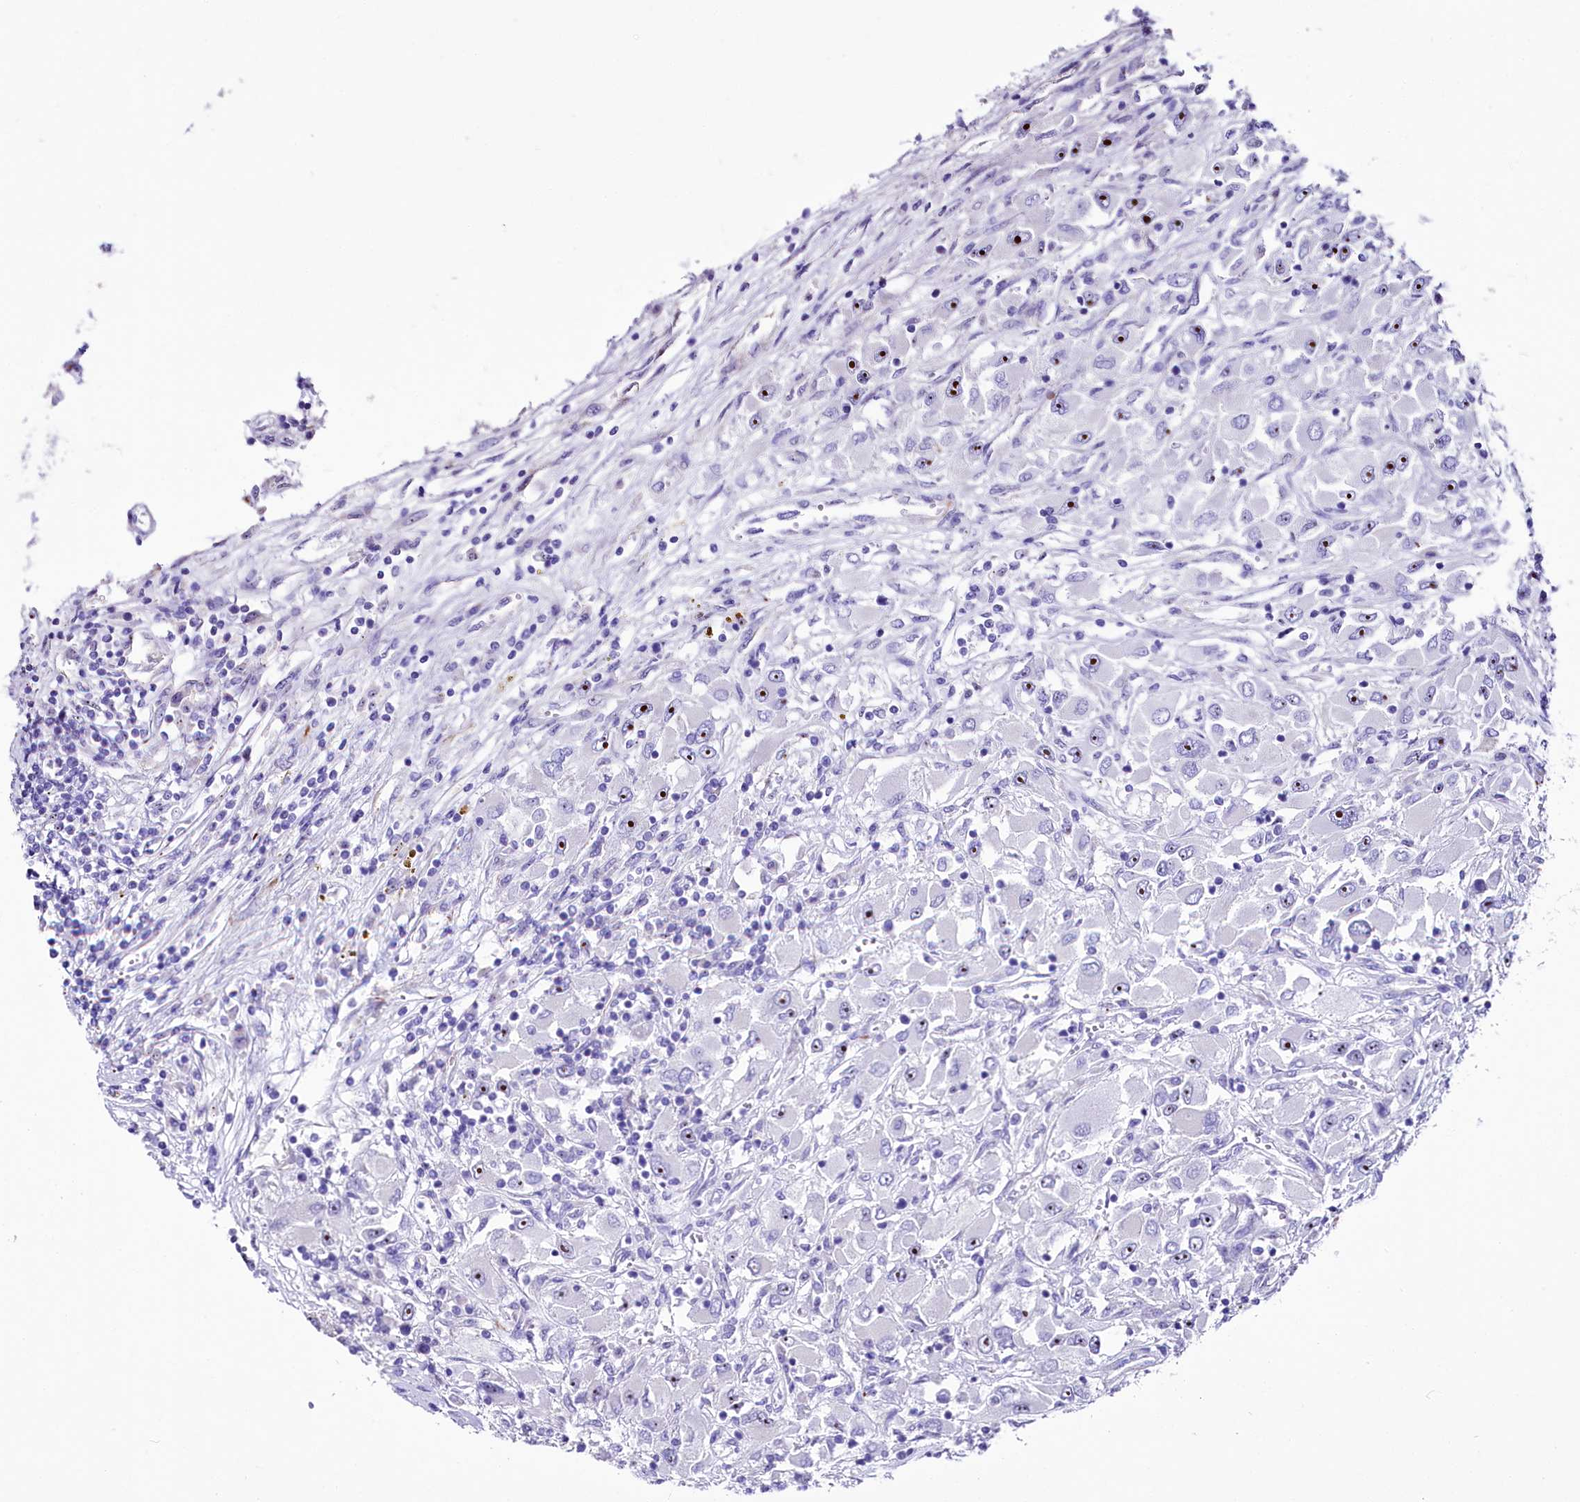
{"staining": {"intensity": "strong", "quantity": "<25%", "location": "nuclear"}, "tissue": "renal cancer", "cell_type": "Tumor cells", "image_type": "cancer", "snomed": [{"axis": "morphology", "description": "Adenocarcinoma, NOS"}, {"axis": "topography", "description": "Kidney"}], "caption": "Tumor cells display medium levels of strong nuclear staining in approximately <25% of cells in adenocarcinoma (renal). (Brightfield microscopy of DAB IHC at high magnification).", "gene": "SH3TC2", "patient": {"sex": "female", "age": 52}}